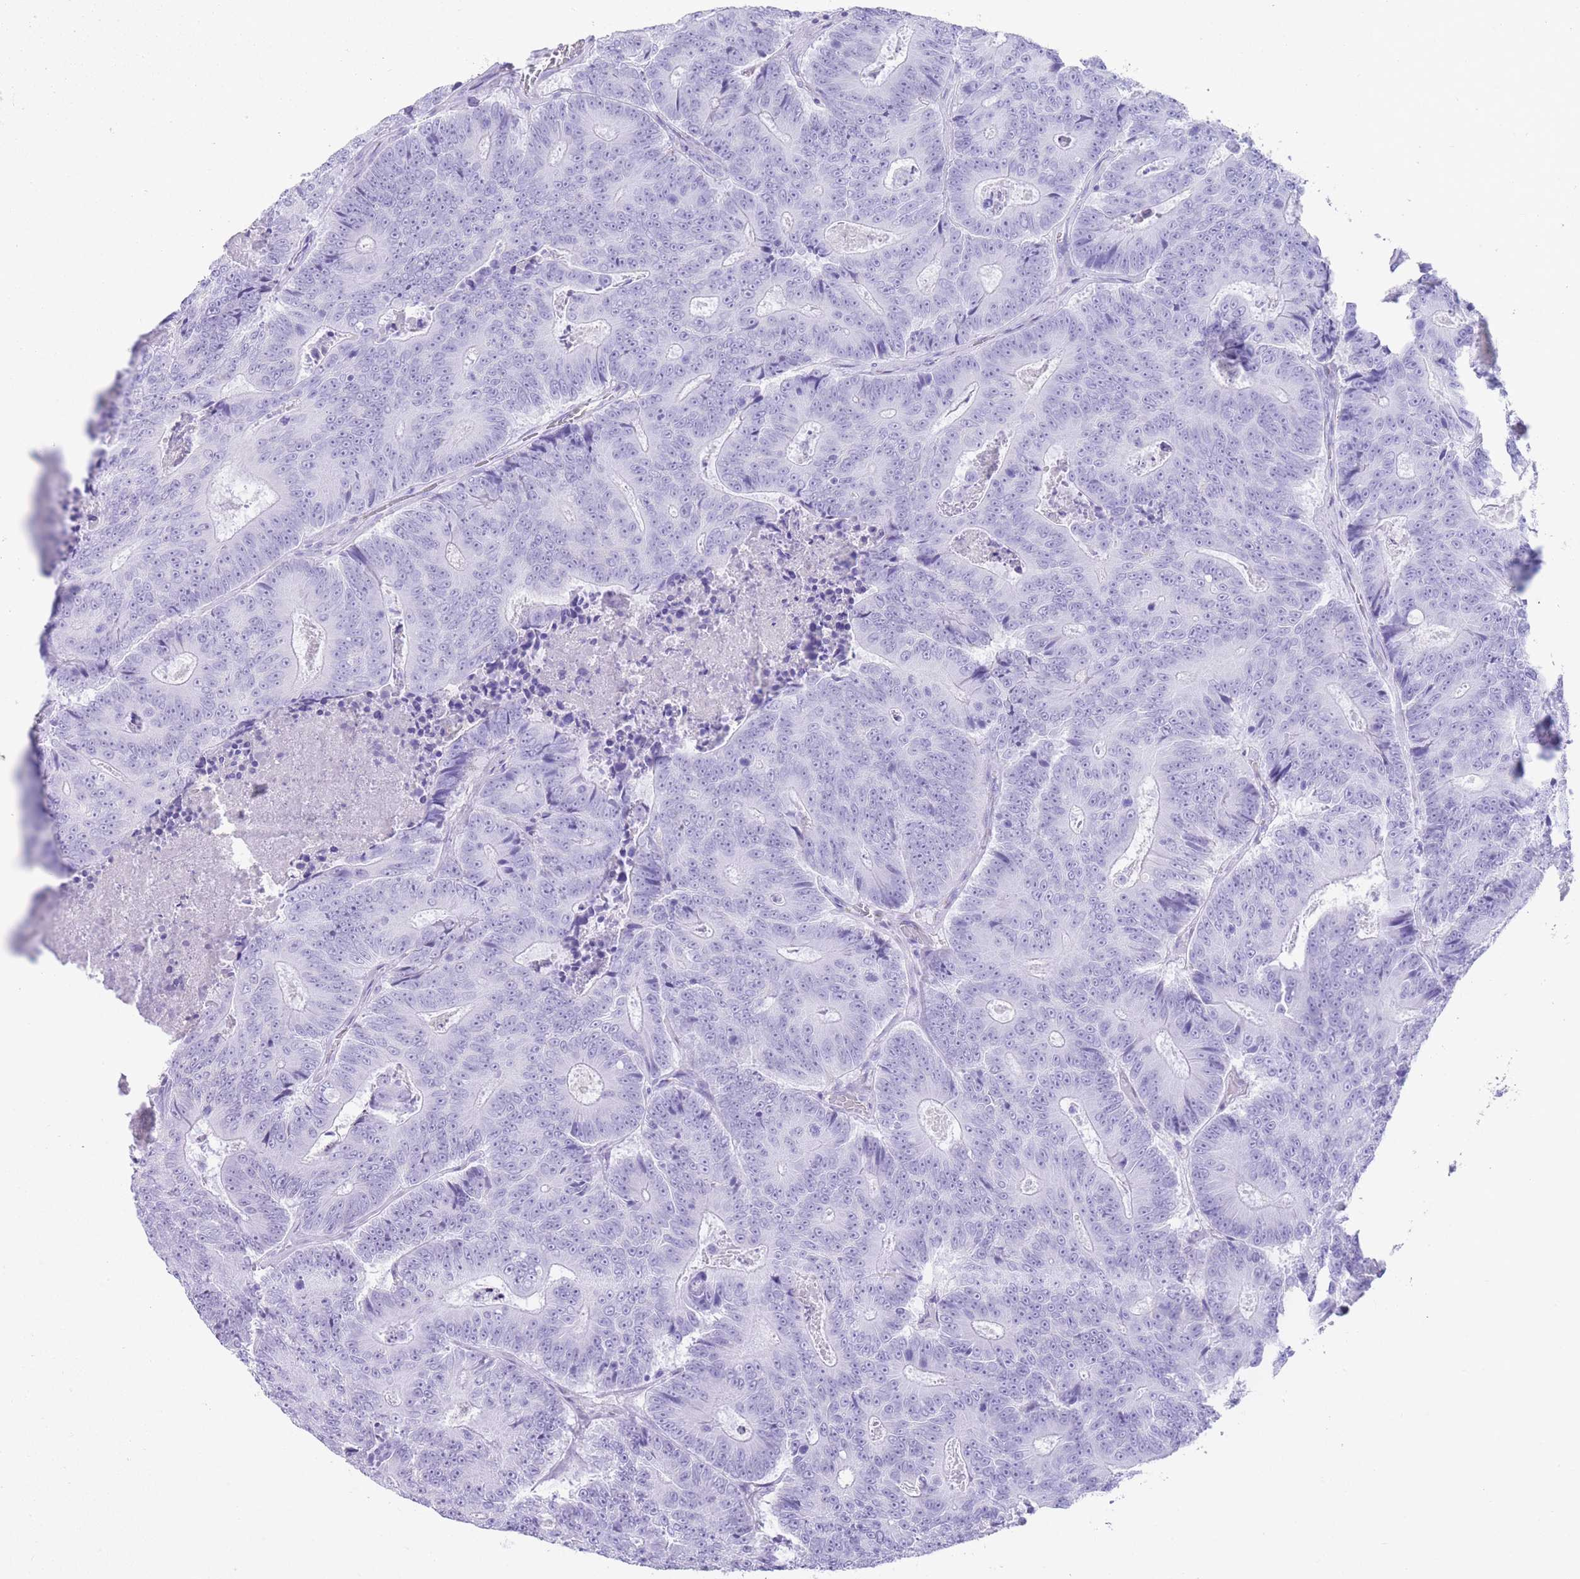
{"staining": {"intensity": "negative", "quantity": "none", "location": "none"}, "tissue": "colorectal cancer", "cell_type": "Tumor cells", "image_type": "cancer", "snomed": [{"axis": "morphology", "description": "Adenocarcinoma, NOS"}, {"axis": "topography", "description": "Colon"}], "caption": "Immunohistochemical staining of colorectal adenocarcinoma exhibits no significant expression in tumor cells.", "gene": "ELOA2", "patient": {"sex": "male", "age": 83}}